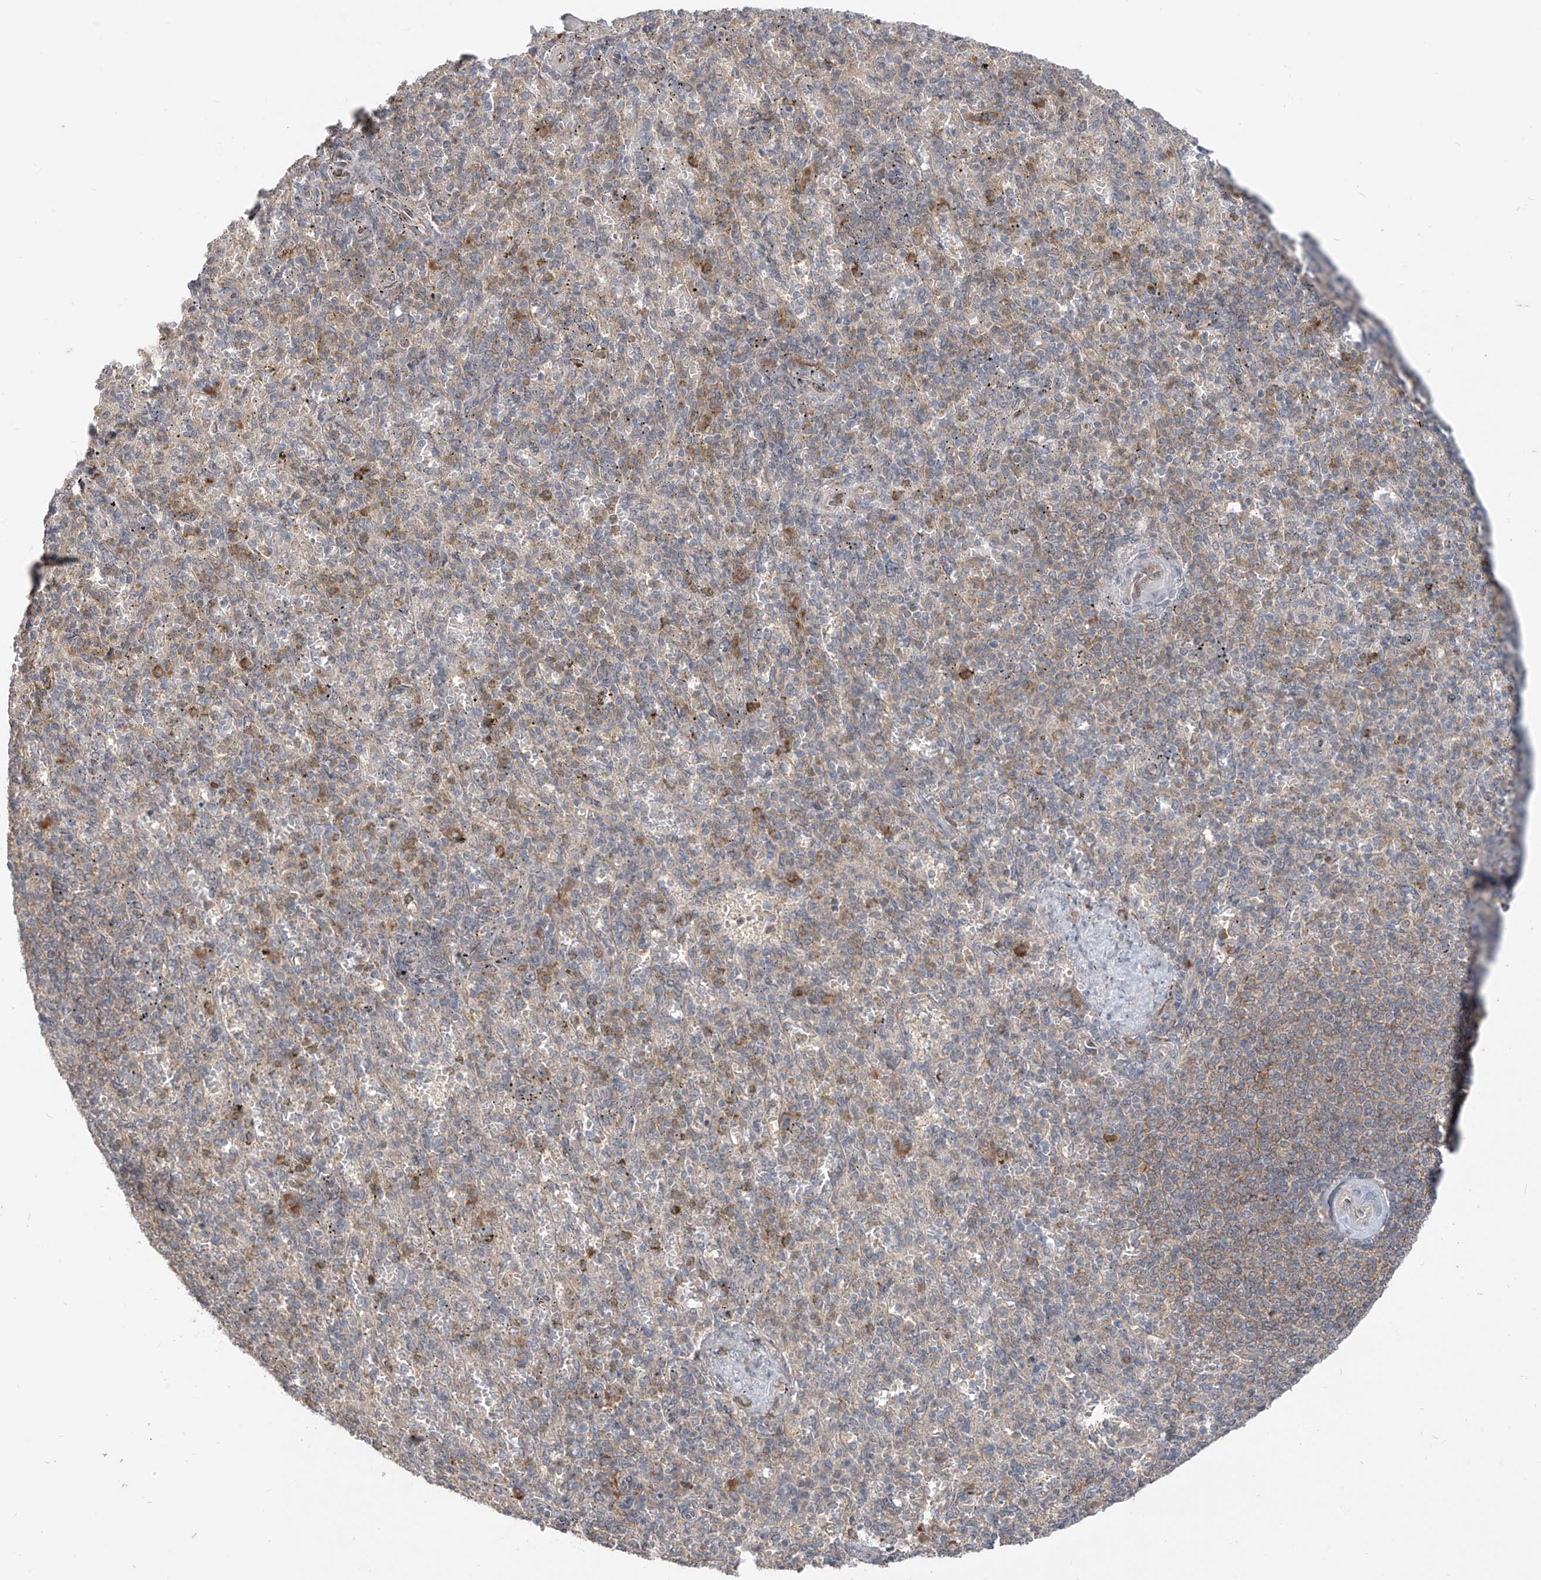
{"staining": {"intensity": "moderate", "quantity": "<25%", "location": "cytoplasmic/membranous"}, "tissue": "spleen", "cell_type": "Cells in red pulp", "image_type": "normal", "snomed": [{"axis": "morphology", "description": "Normal tissue, NOS"}, {"axis": "topography", "description": "Spleen"}], "caption": "The histopathology image demonstrates immunohistochemical staining of benign spleen. There is moderate cytoplasmic/membranous expression is appreciated in about <25% of cells in red pulp. Nuclei are stained in blue.", "gene": "MTUS2", "patient": {"sex": "female", "age": 74}}